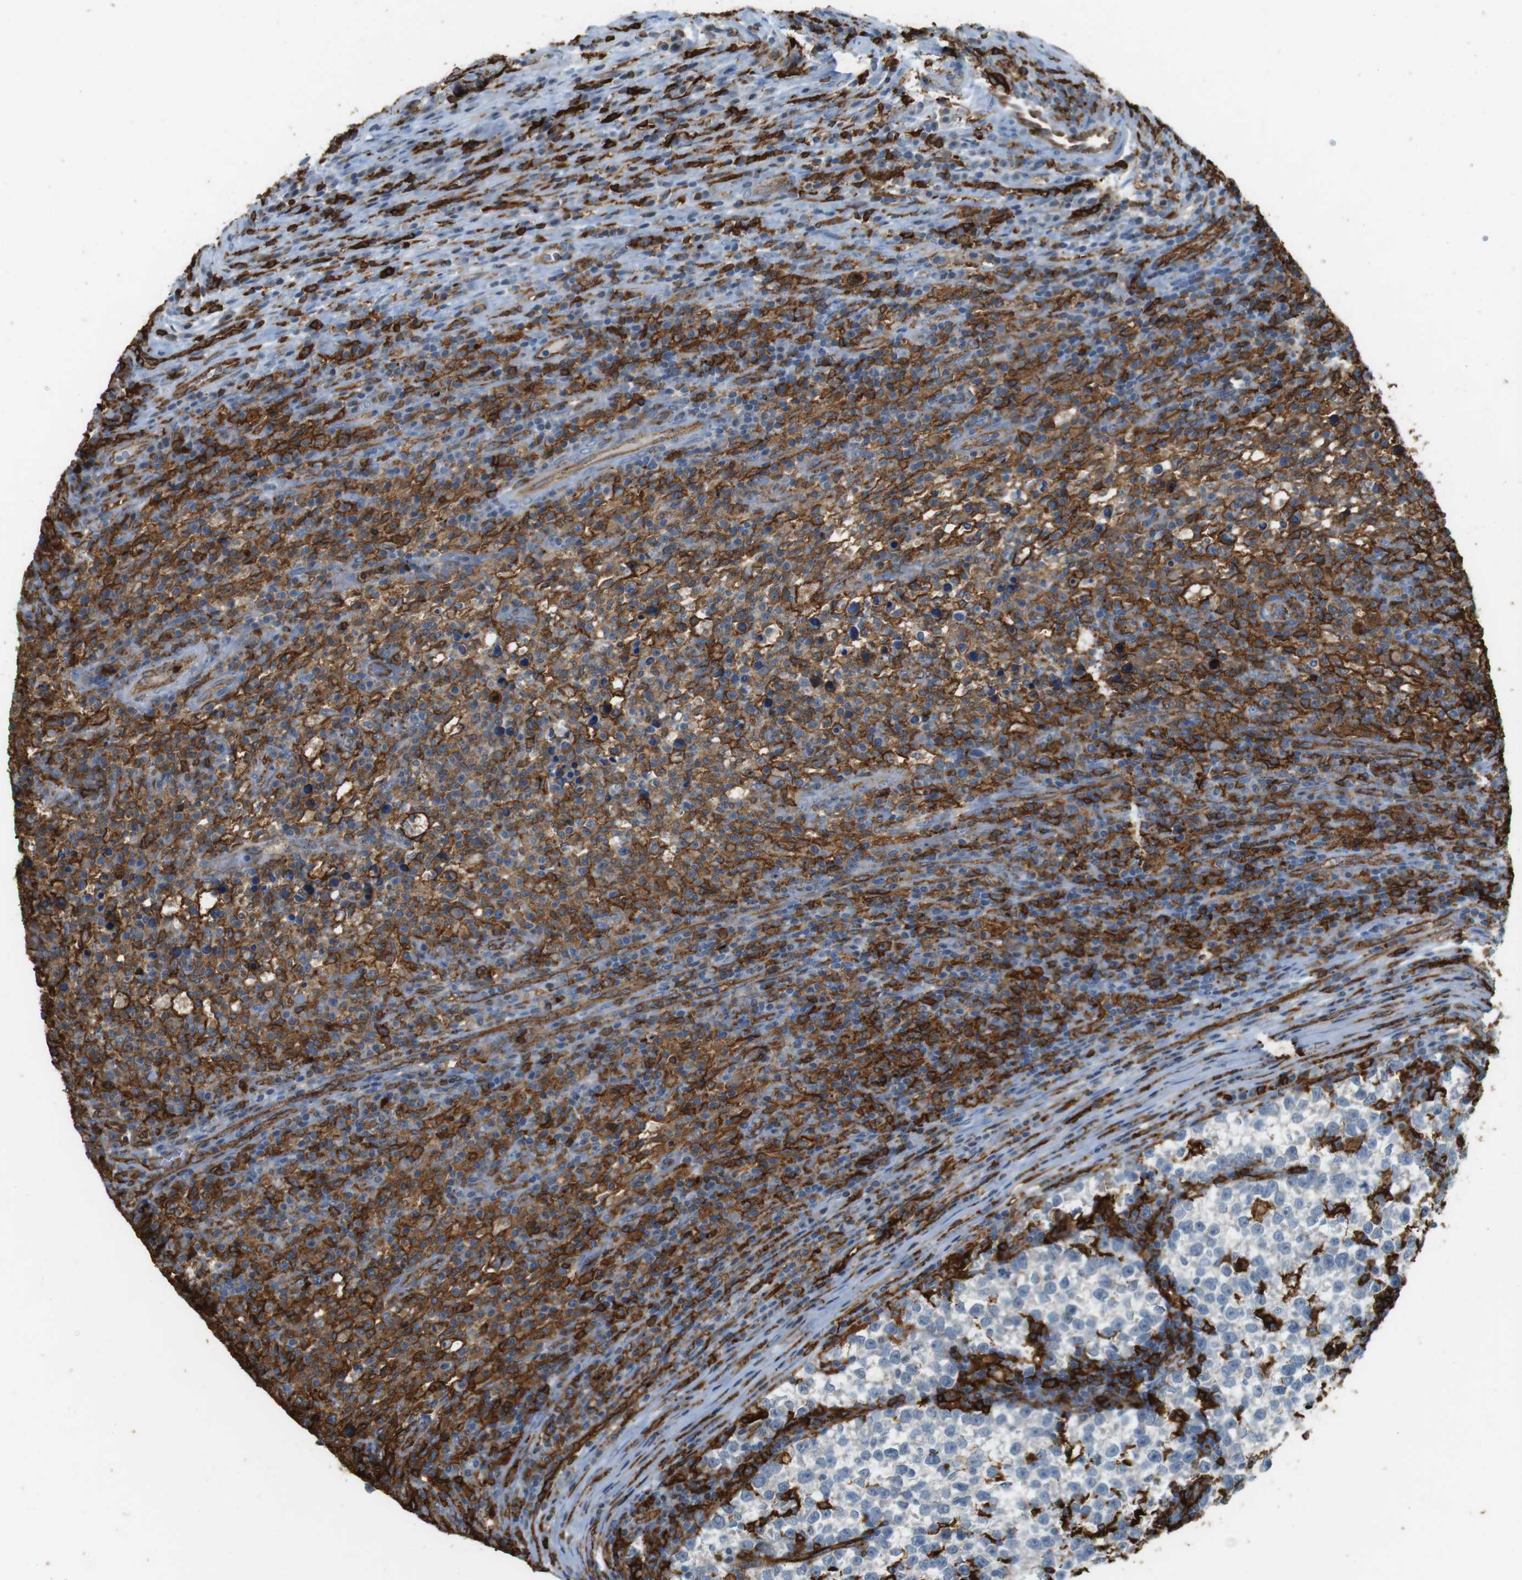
{"staining": {"intensity": "negative", "quantity": "none", "location": "none"}, "tissue": "testis cancer", "cell_type": "Tumor cells", "image_type": "cancer", "snomed": [{"axis": "morphology", "description": "Normal tissue, NOS"}, {"axis": "morphology", "description": "Seminoma, NOS"}, {"axis": "topography", "description": "Testis"}], "caption": "Histopathology image shows no protein staining in tumor cells of testis cancer tissue.", "gene": "HLA-DRA", "patient": {"sex": "male", "age": 43}}